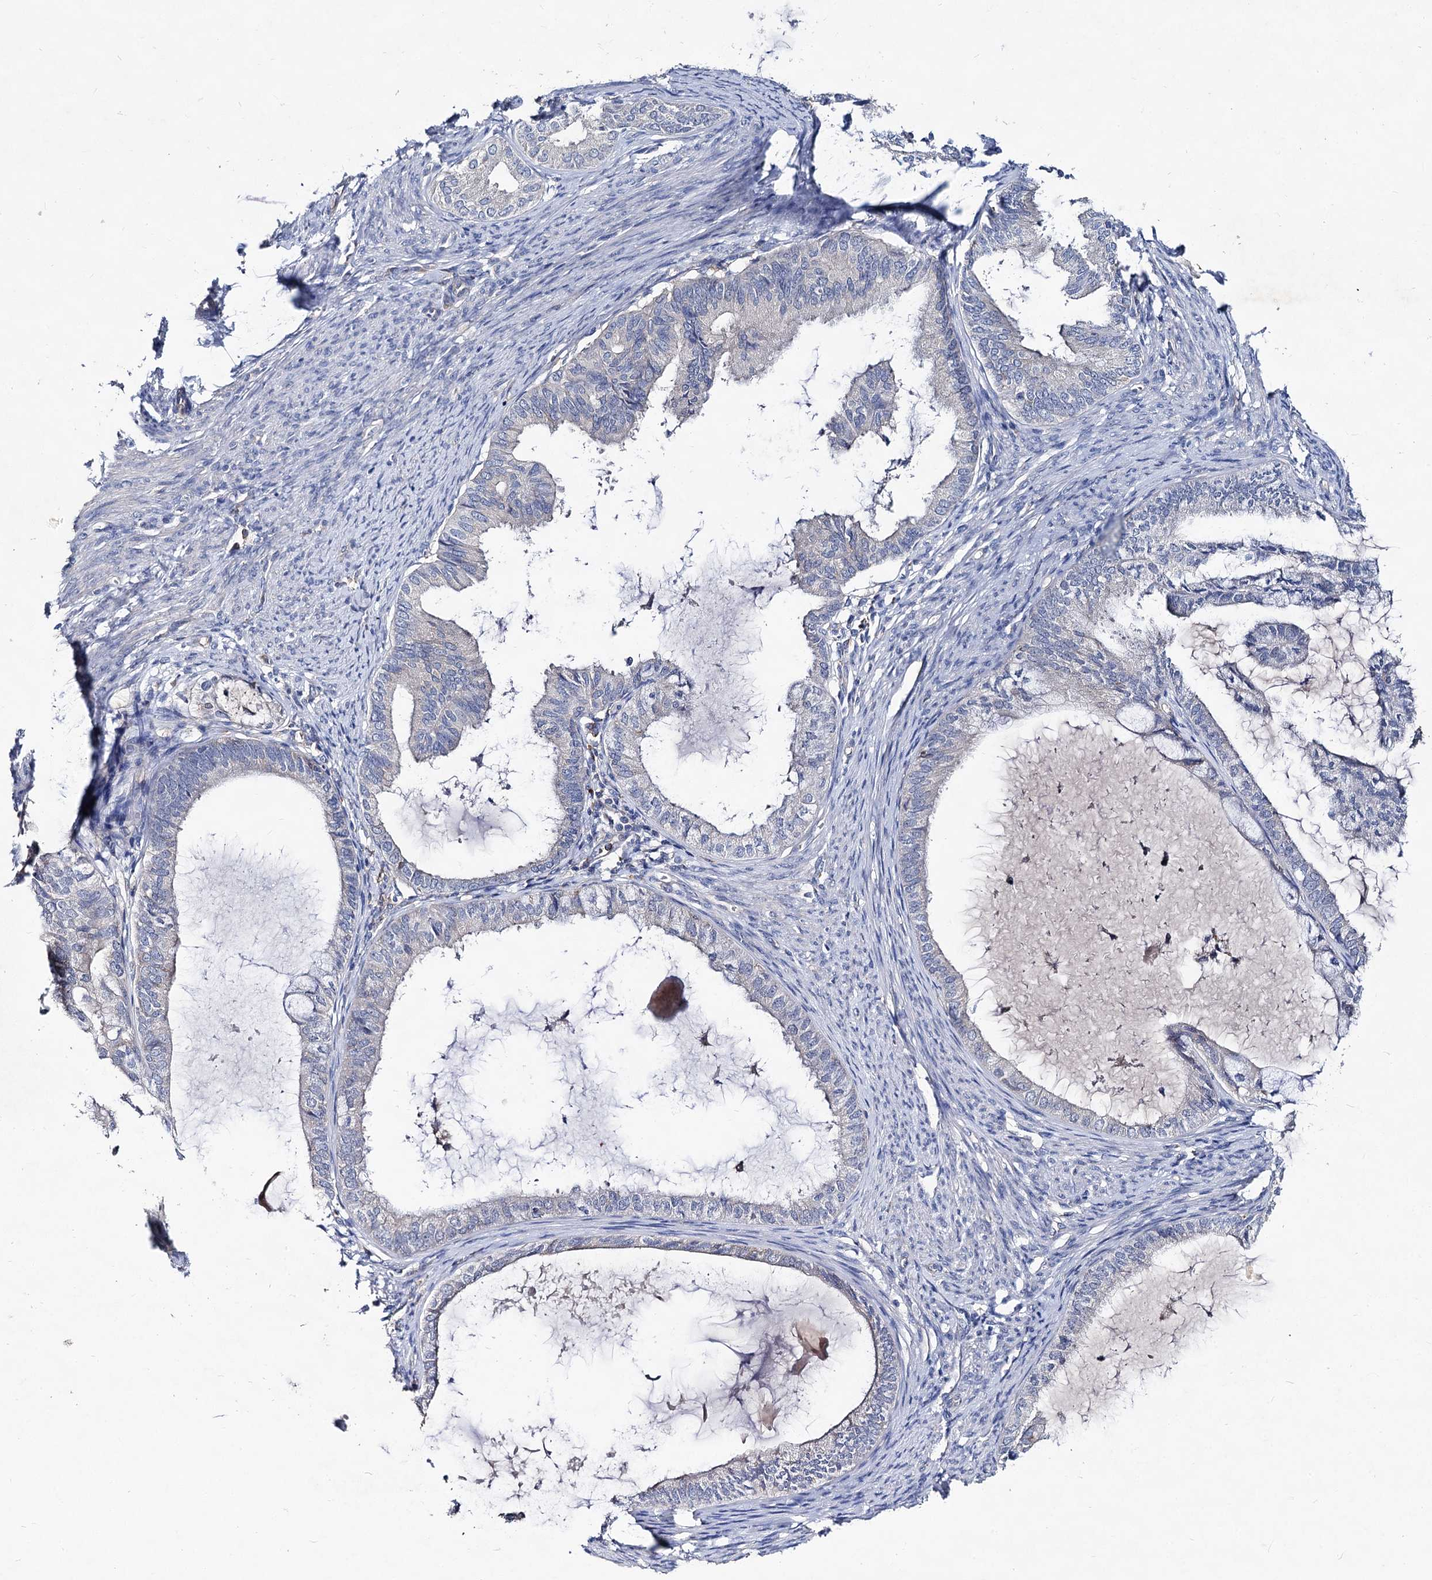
{"staining": {"intensity": "negative", "quantity": "none", "location": "none"}, "tissue": "endometrial cancer", "cell_type": "Tumor cells", "image_type": "cancer", "snomed": [{"axis": "morphology", "description": "Adenocarcinoma, NOS"}, {"axis": "topography", "description": "Endometrium"}], "caption": "IHC micrograph of endometrial adenocarcinoma stained for a protein (brown), which demonstrates no staining in tumor cells.", "gene": "HVCN1", "patient": {"sex": "female", "age": 86}}